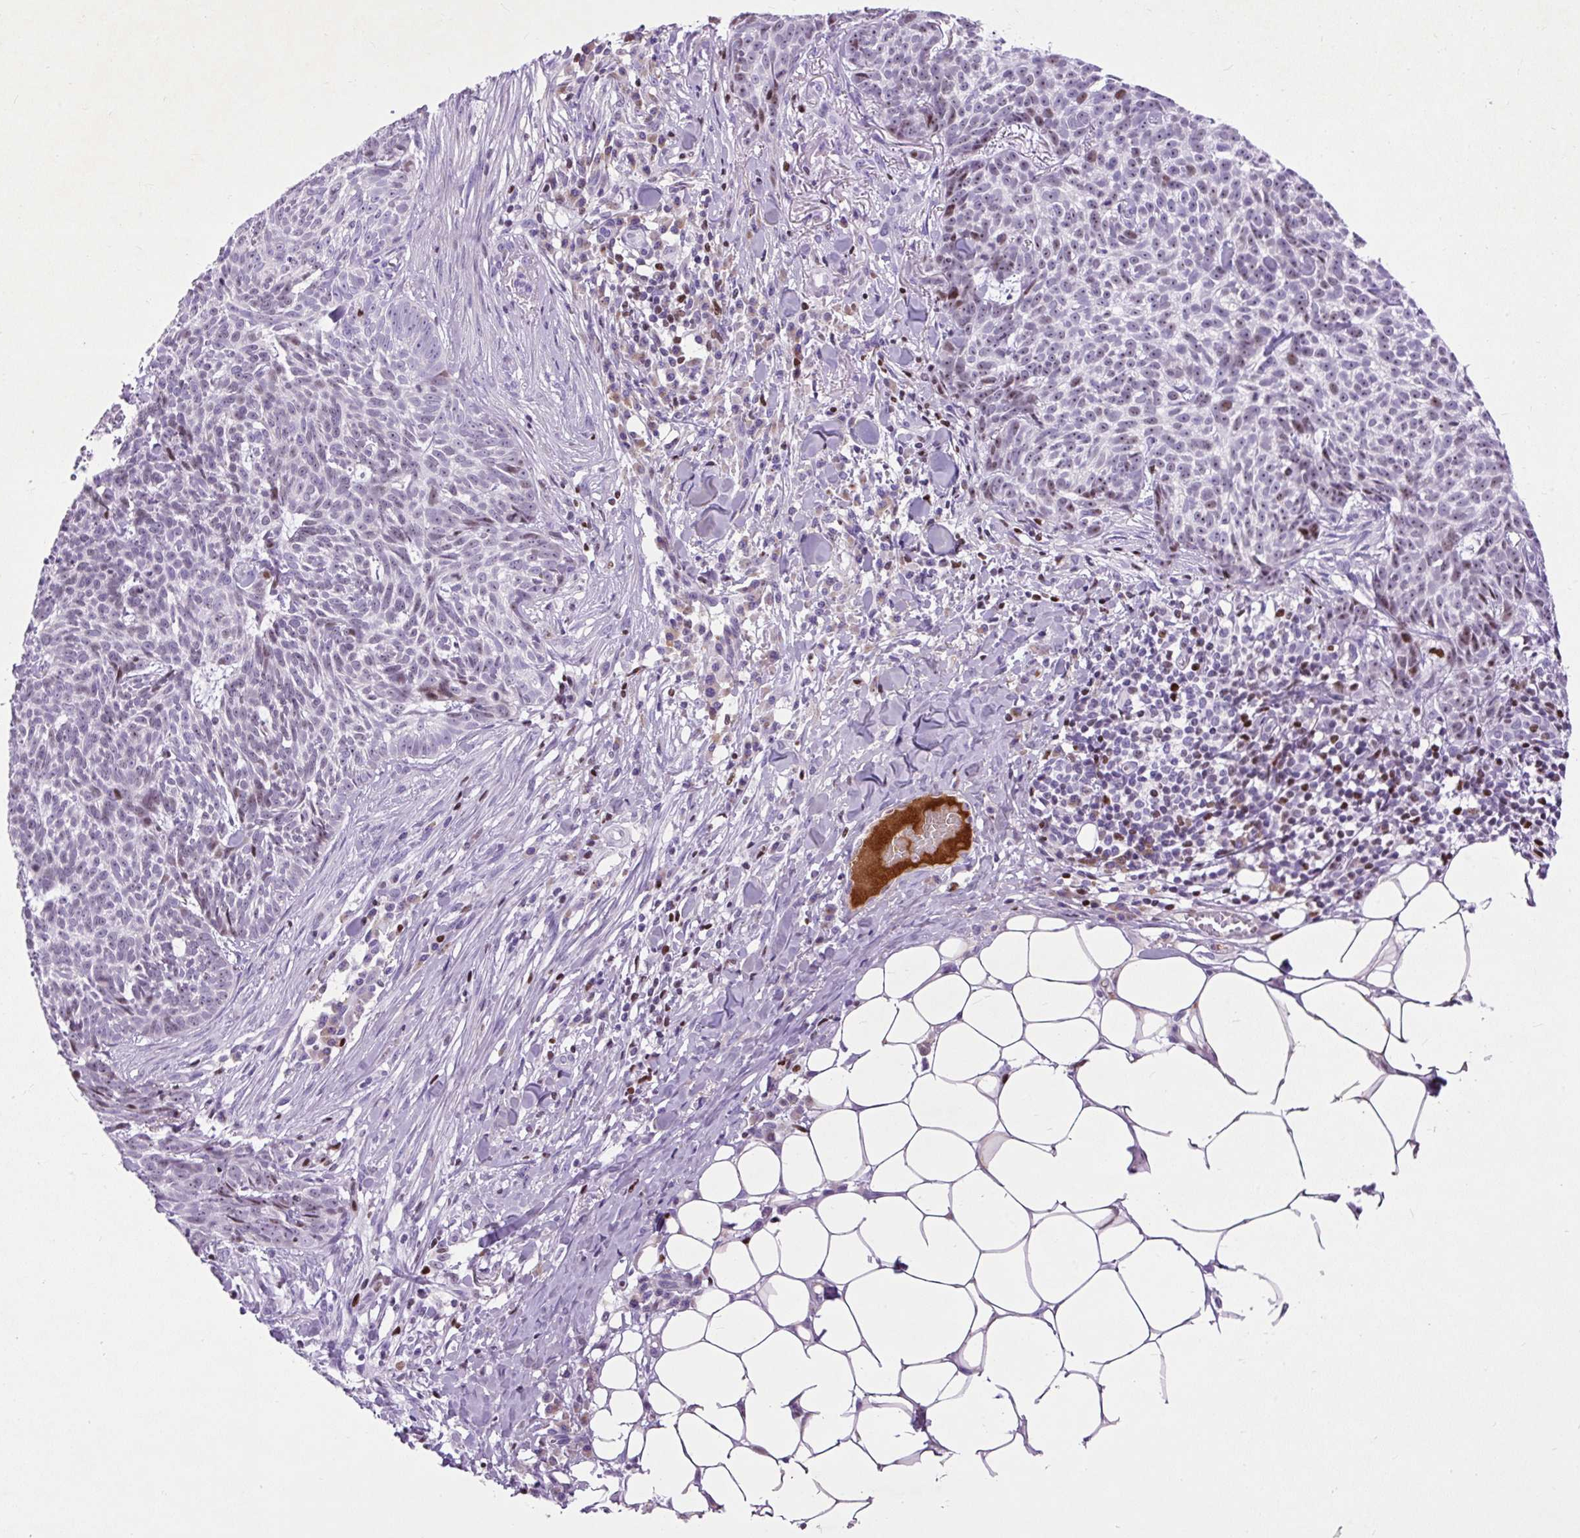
{"staining": {"intensity": "weak", "quantity": "25%-75%", "location": "nuclear"}, "tissue": "skin cancer", "cell_type": "Tumor cells", "image_type": "cancer", "snomed": [{"axis": "morphology", "description": "Basal cell carcinoma"}, {"axis": "topography", "description": "Skin"}], "caption": "A high-resolution micrograph shows immunohistochemistry staining of skin cancer, which demonstrates weak nuclear expression in about 25%-75% of tumor cells. (IHC, brightfield microscopy, high magnification).", "gene": "SPC24", "patient": {"sex": "female", "age": 93}}